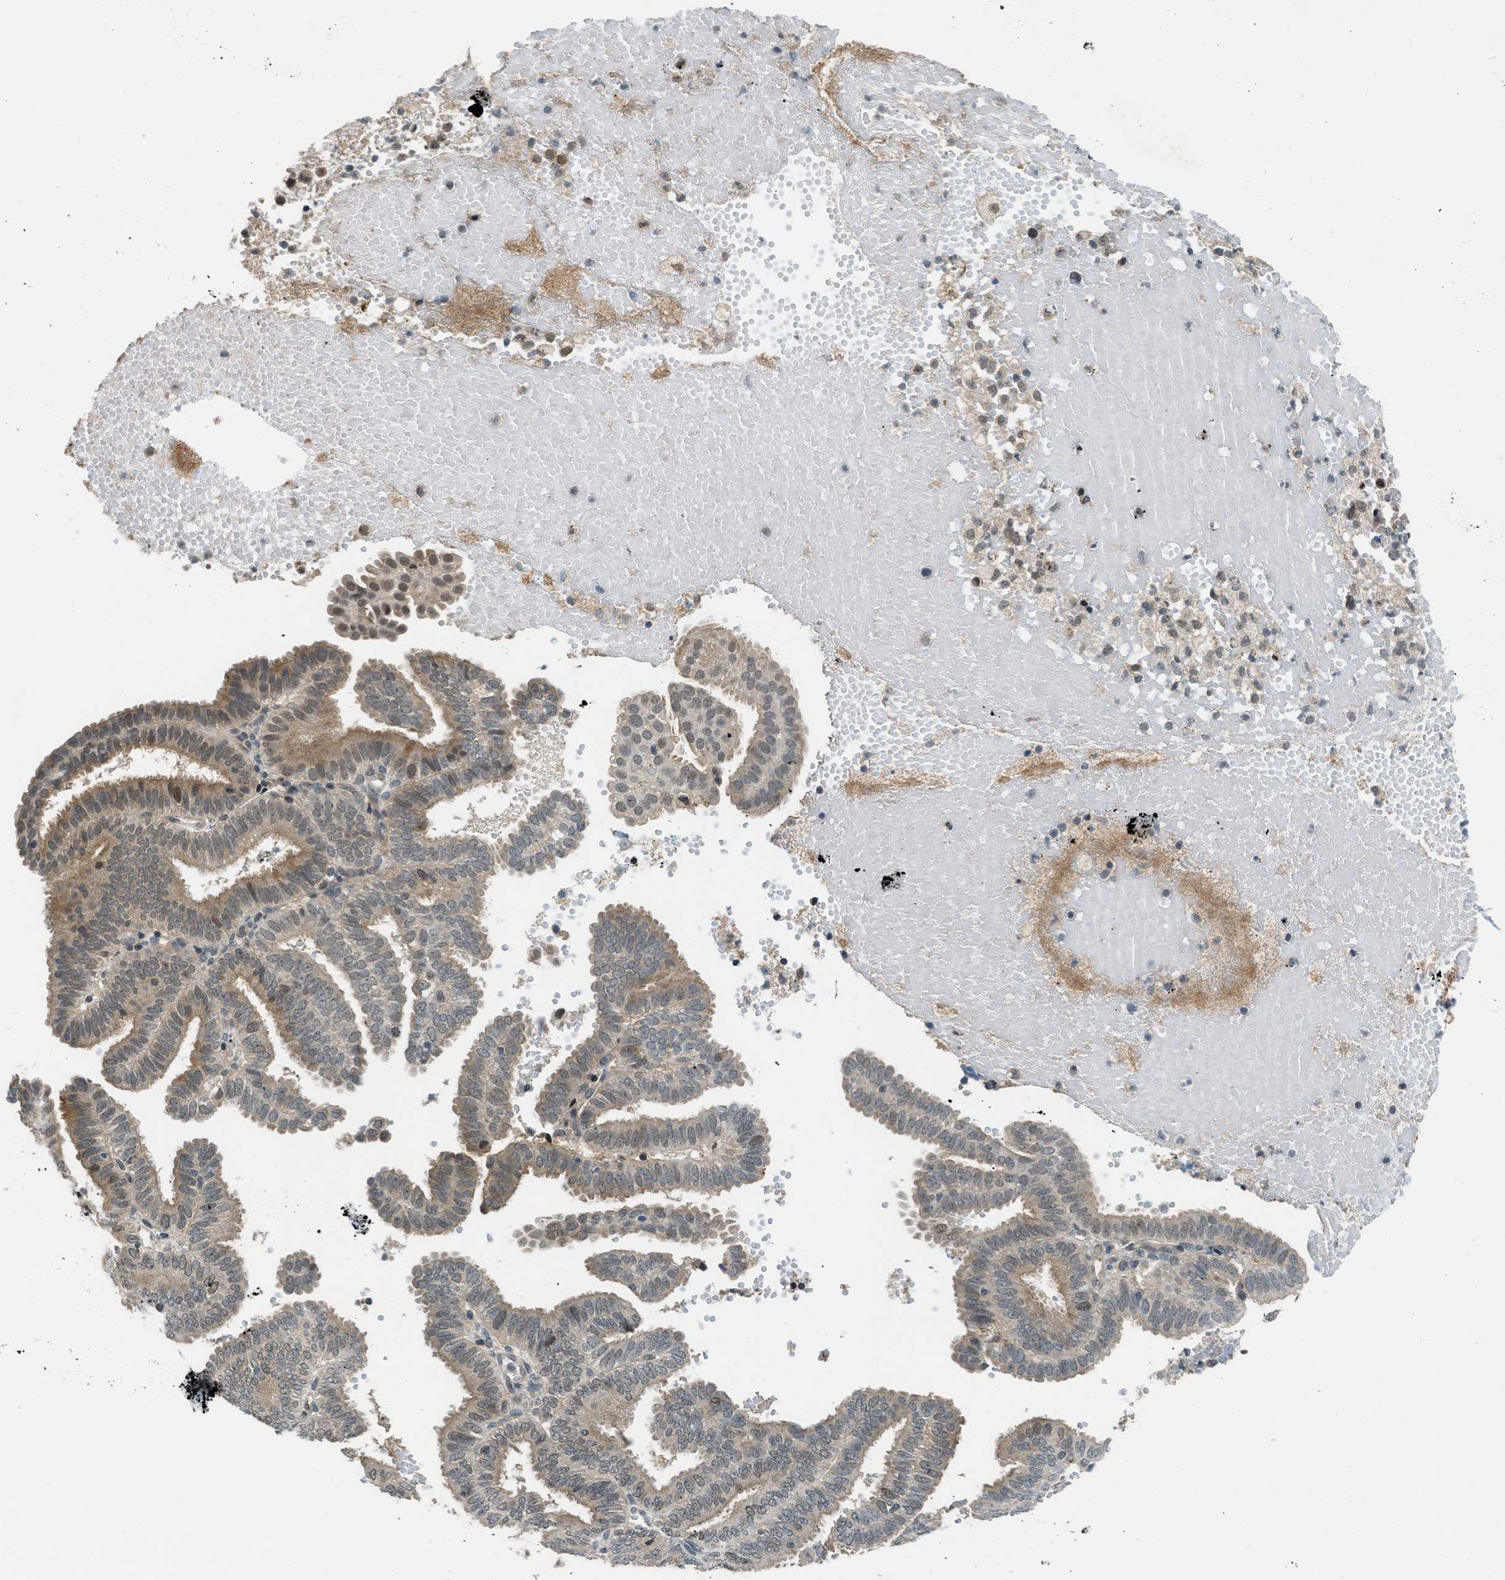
{"staining": {"intensity": "moderate", "quantity": "25%-75%", "location": "cytoplasmic/membranous,nuclear"}, "tissue": "endometrial cancer", "cell_type": "Tumor cells", "image_type": "cancer", "snomed": [{"axis": "morphology", "description": "Adenocarcinoma, NOS"}, {"axis": "topography", "description": "Endometrium"}], "caption": "Endometrial adenocarcinoma stained for a protein (brown) shows moderate cytoplasmic/membranous and nuclear positive expression in about 25%-75% of tumor cells.", "gene": "TTBK2", "patient": {"sex": "female", "age": 58}}